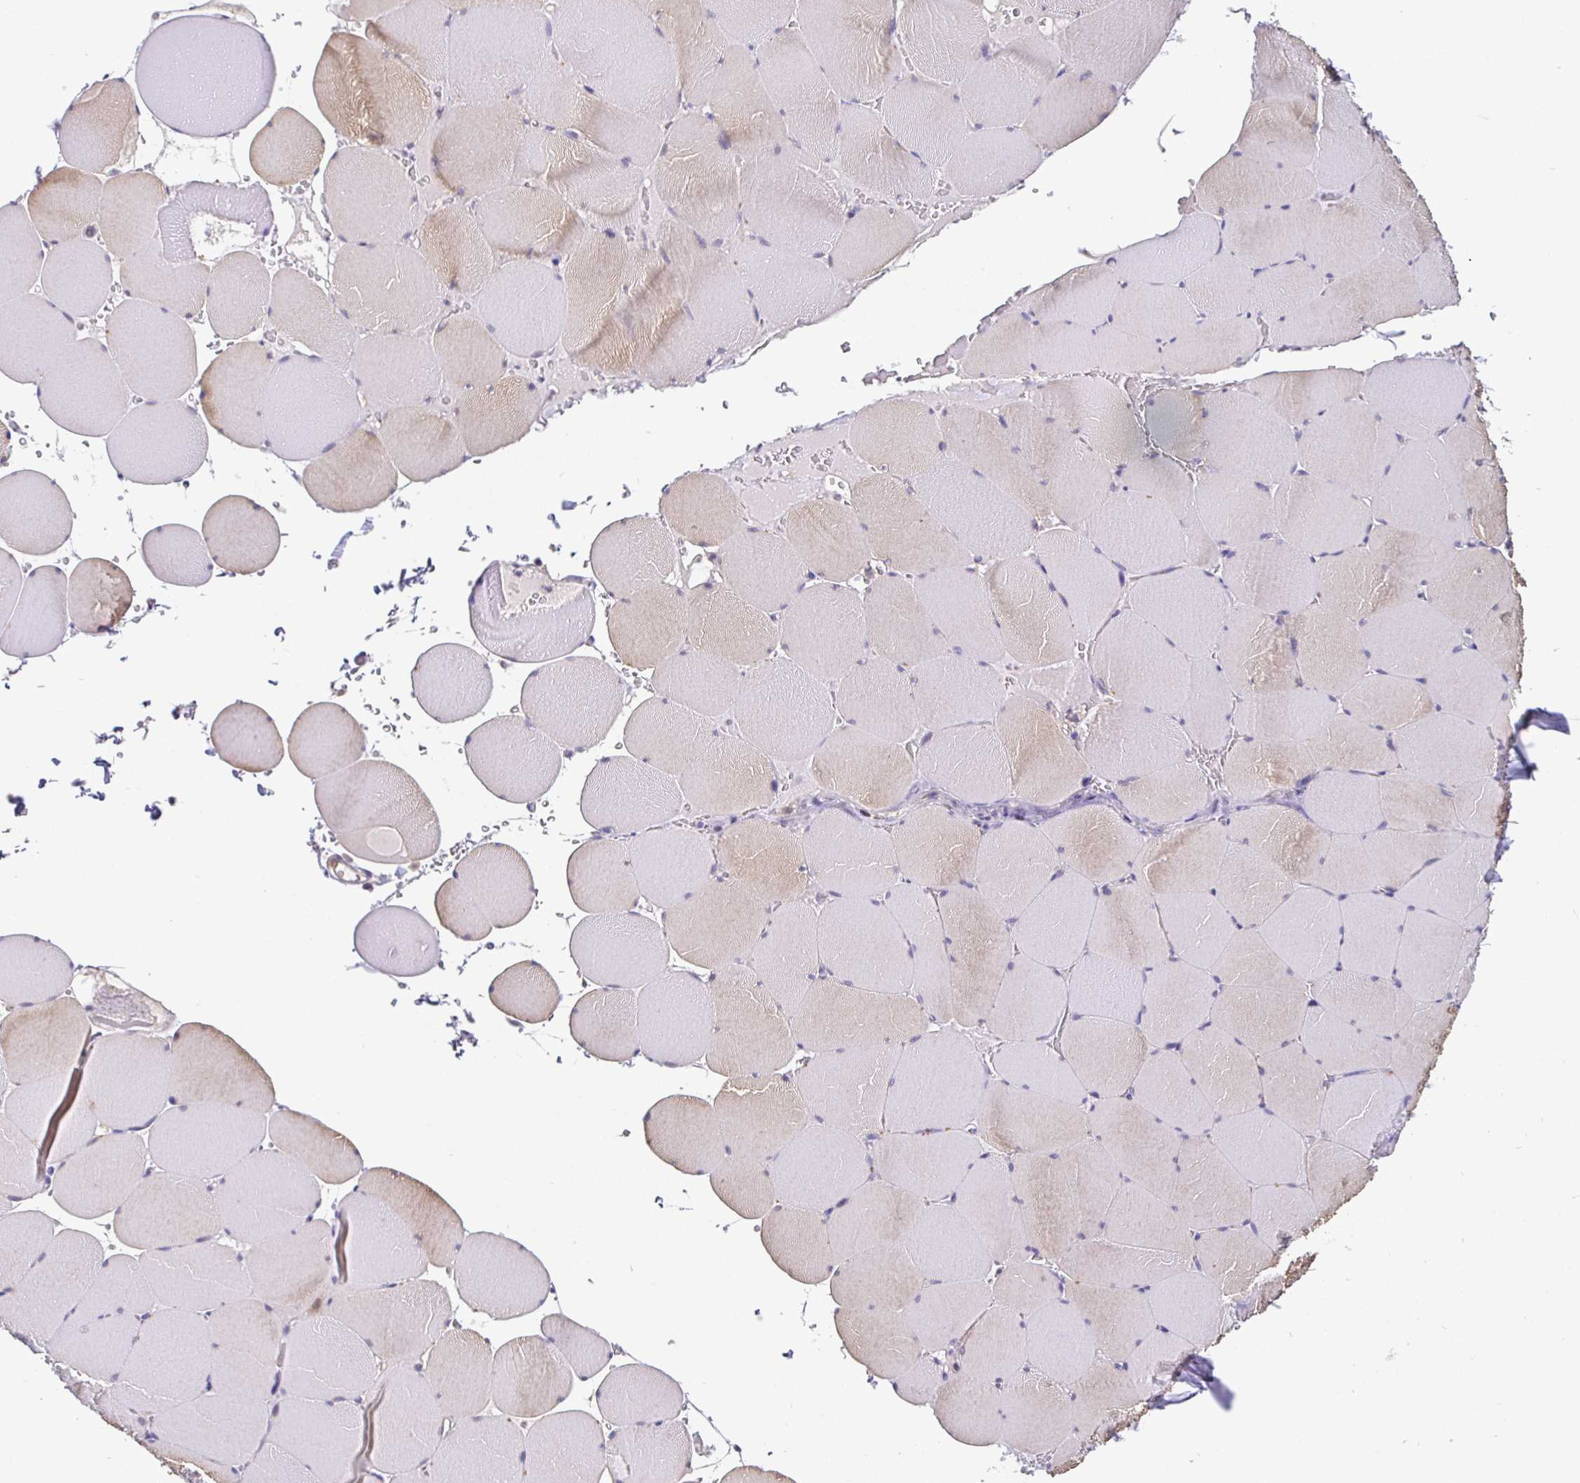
{"staining": {"intensity": "weak", "quantity": "<25%", "location": "cytoplasmic/membranous"}, "tissue": "skeletal muscle", "cell_type": "Myocytes", "image_type": "normal", "snomed": [{"axis": "morphology", "description": "Normal tissue, NOS"}, {"axis": "topography", "description": "Skeletal muscle"}, {"axis": "topography", "description": "Head-Neck"}], "caption": "Human skeletal muscle stained for a protein using immunohistochemistry shows no staining in myocytes.", "gene": "SATB1", "patient": {"sex": "male", "age": 66}}